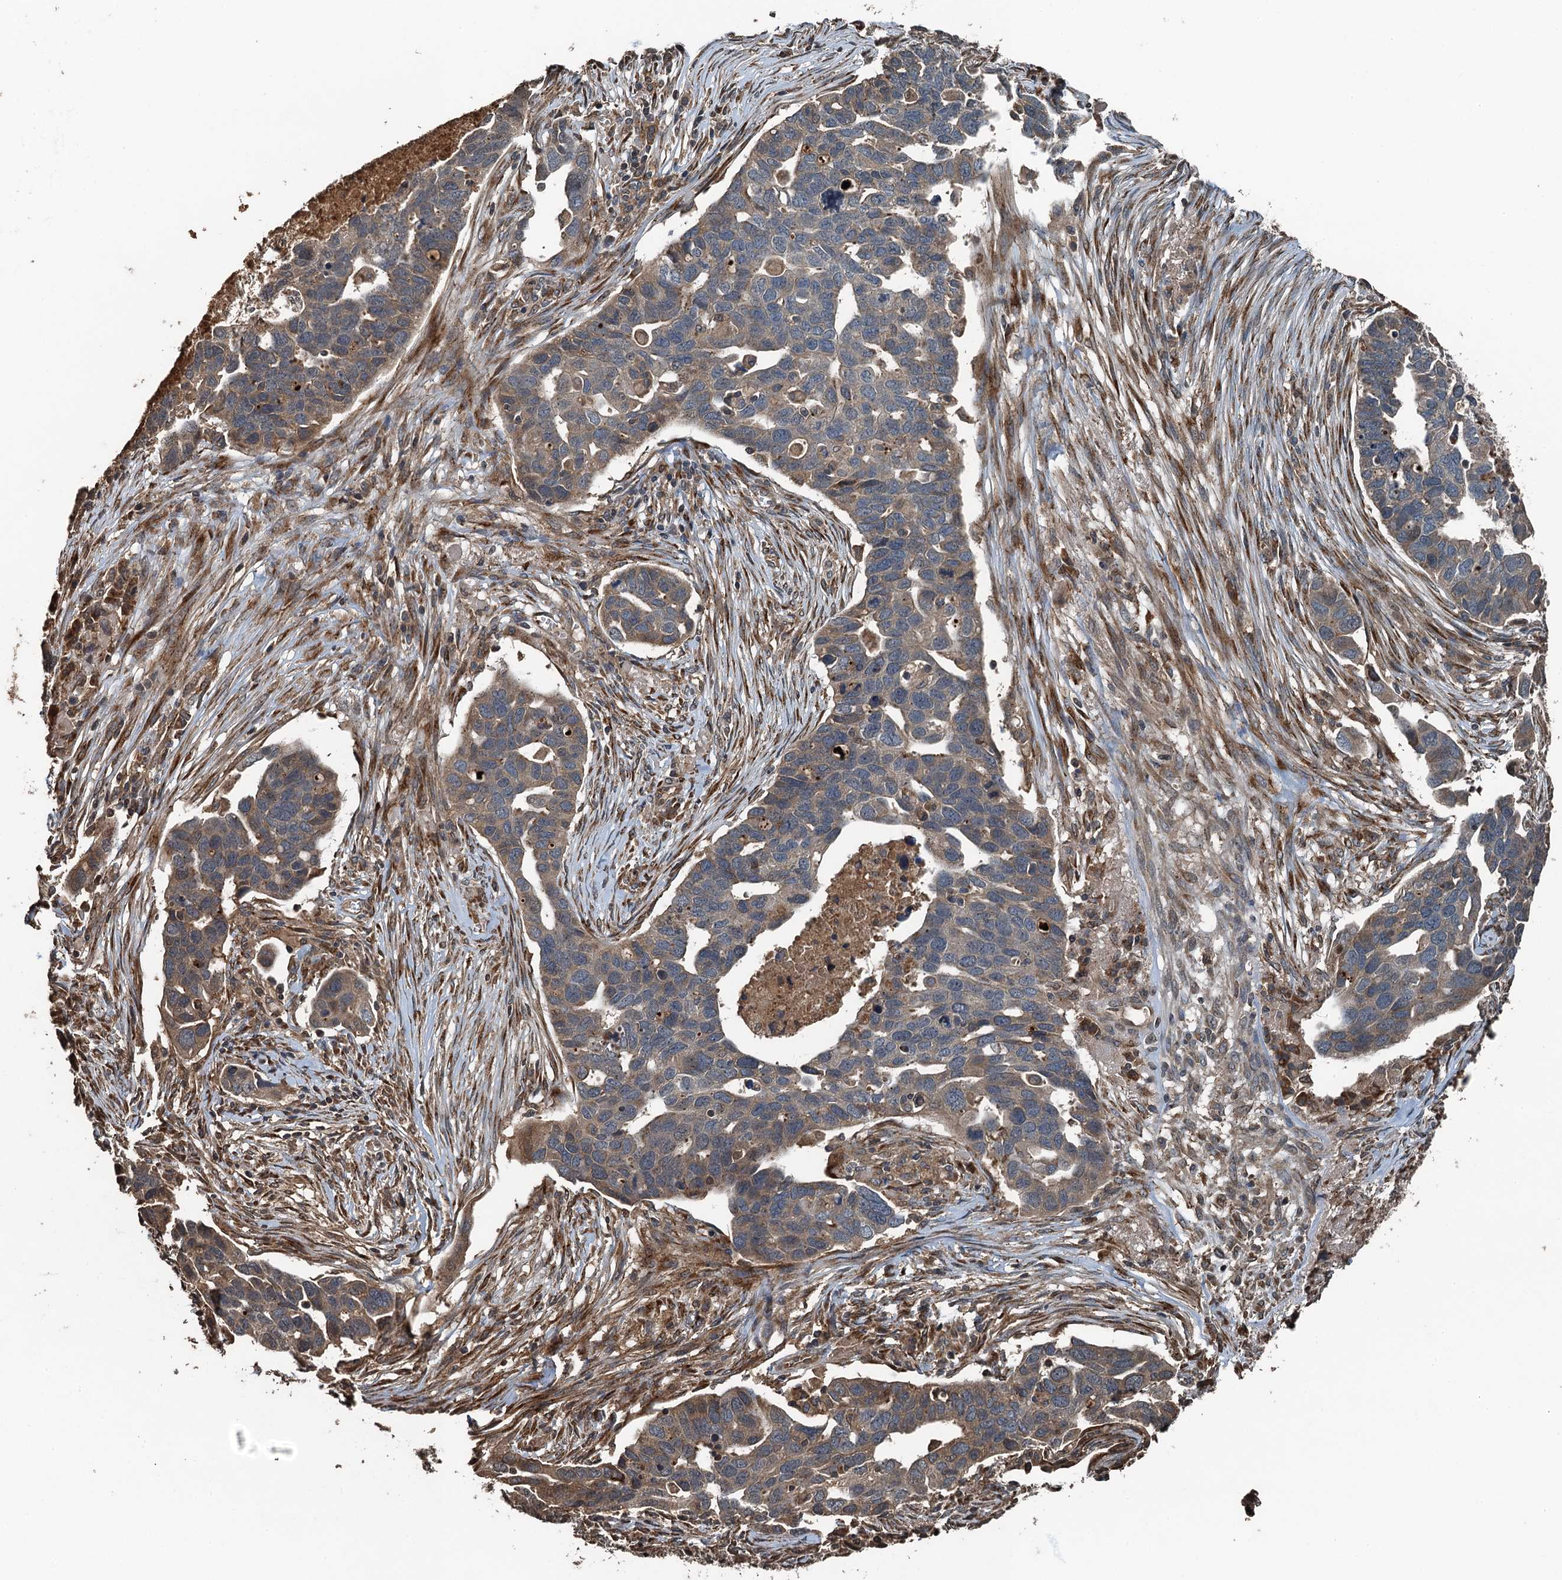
{"staining": {"intensity": "weak", "quantity": ">75%", "location": "cytoplasmic/membranous"}, "tissue": "ovarian cancer", "cell_type": "Tumor cells", "image_type": "cancer", "snomed": [{"axis": "morphology", "description": "Cystadenocarcinoma, serous, NOS"}, {"axis": "topography", "description": "Ovary"}], "caption": "A photomicrograph of ovarian cancer (serous cystadenocarcinoma) stained for a protein demonstrates weak cytoplasmic/membranous brown staining in tumor cells. (brown staining indicates protein expression, while blue staining denotes nuclei).", "gene": "TCTN1", "patient": {"sex": "female", "age": 54}}